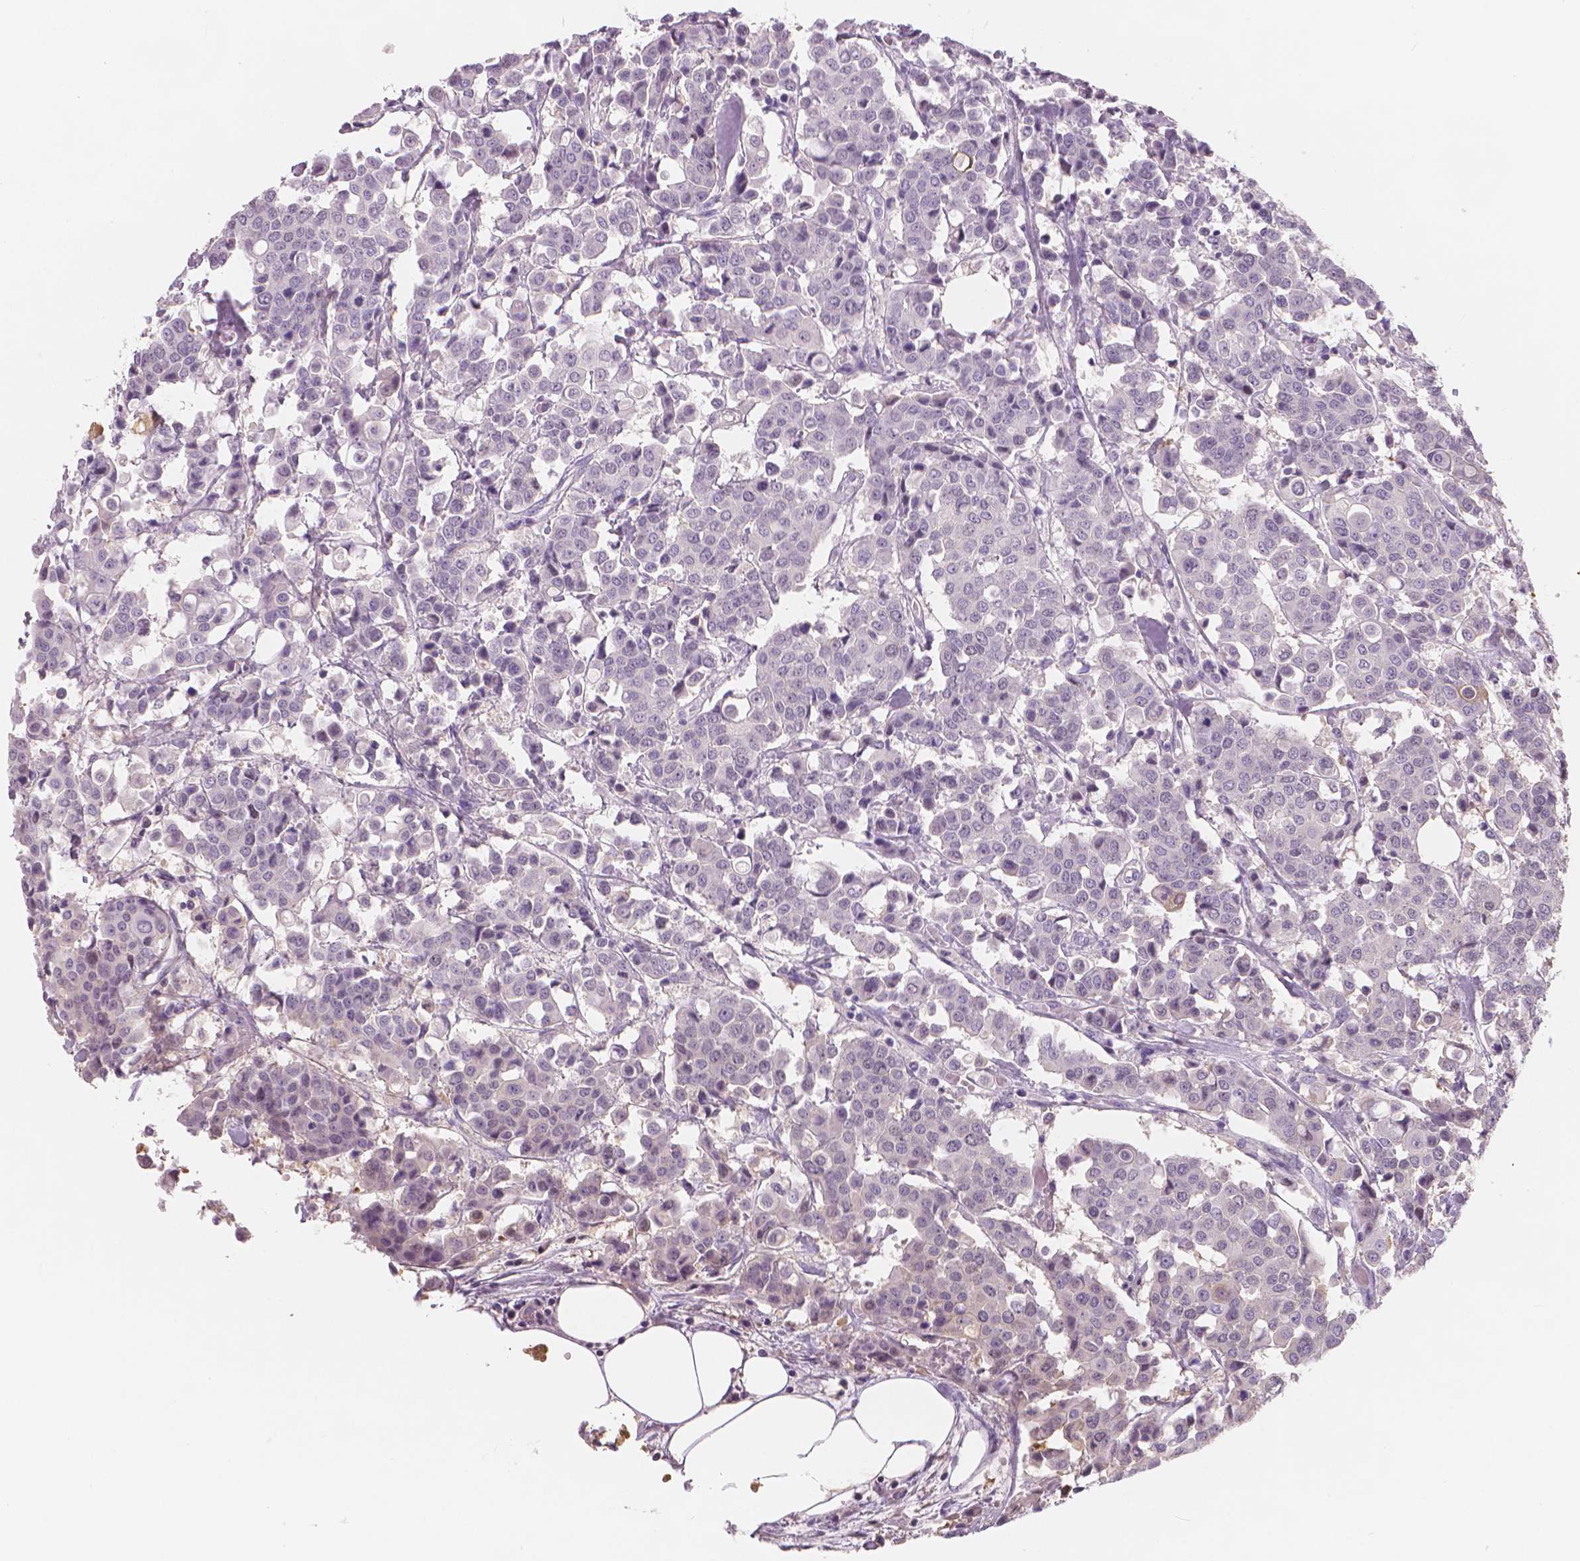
{"staining": {"intensity": "negative", "quantity": "none", "location": "none"}, "tissue": "carcinoid", "cell_type": "Tumor cells", "image_type": "cancer", "snomed": [{"axis": "morphology", "description": "Carcinoid, malignant, NOS"}, {"axis": "topography", "description": "Colon"}], "caption": "DAB immunohistochemical staining of carcinoid reveals no significant expression in tumor cells.", "gene": "APOA4", "patient": {"sex": "male", "age": 81}}